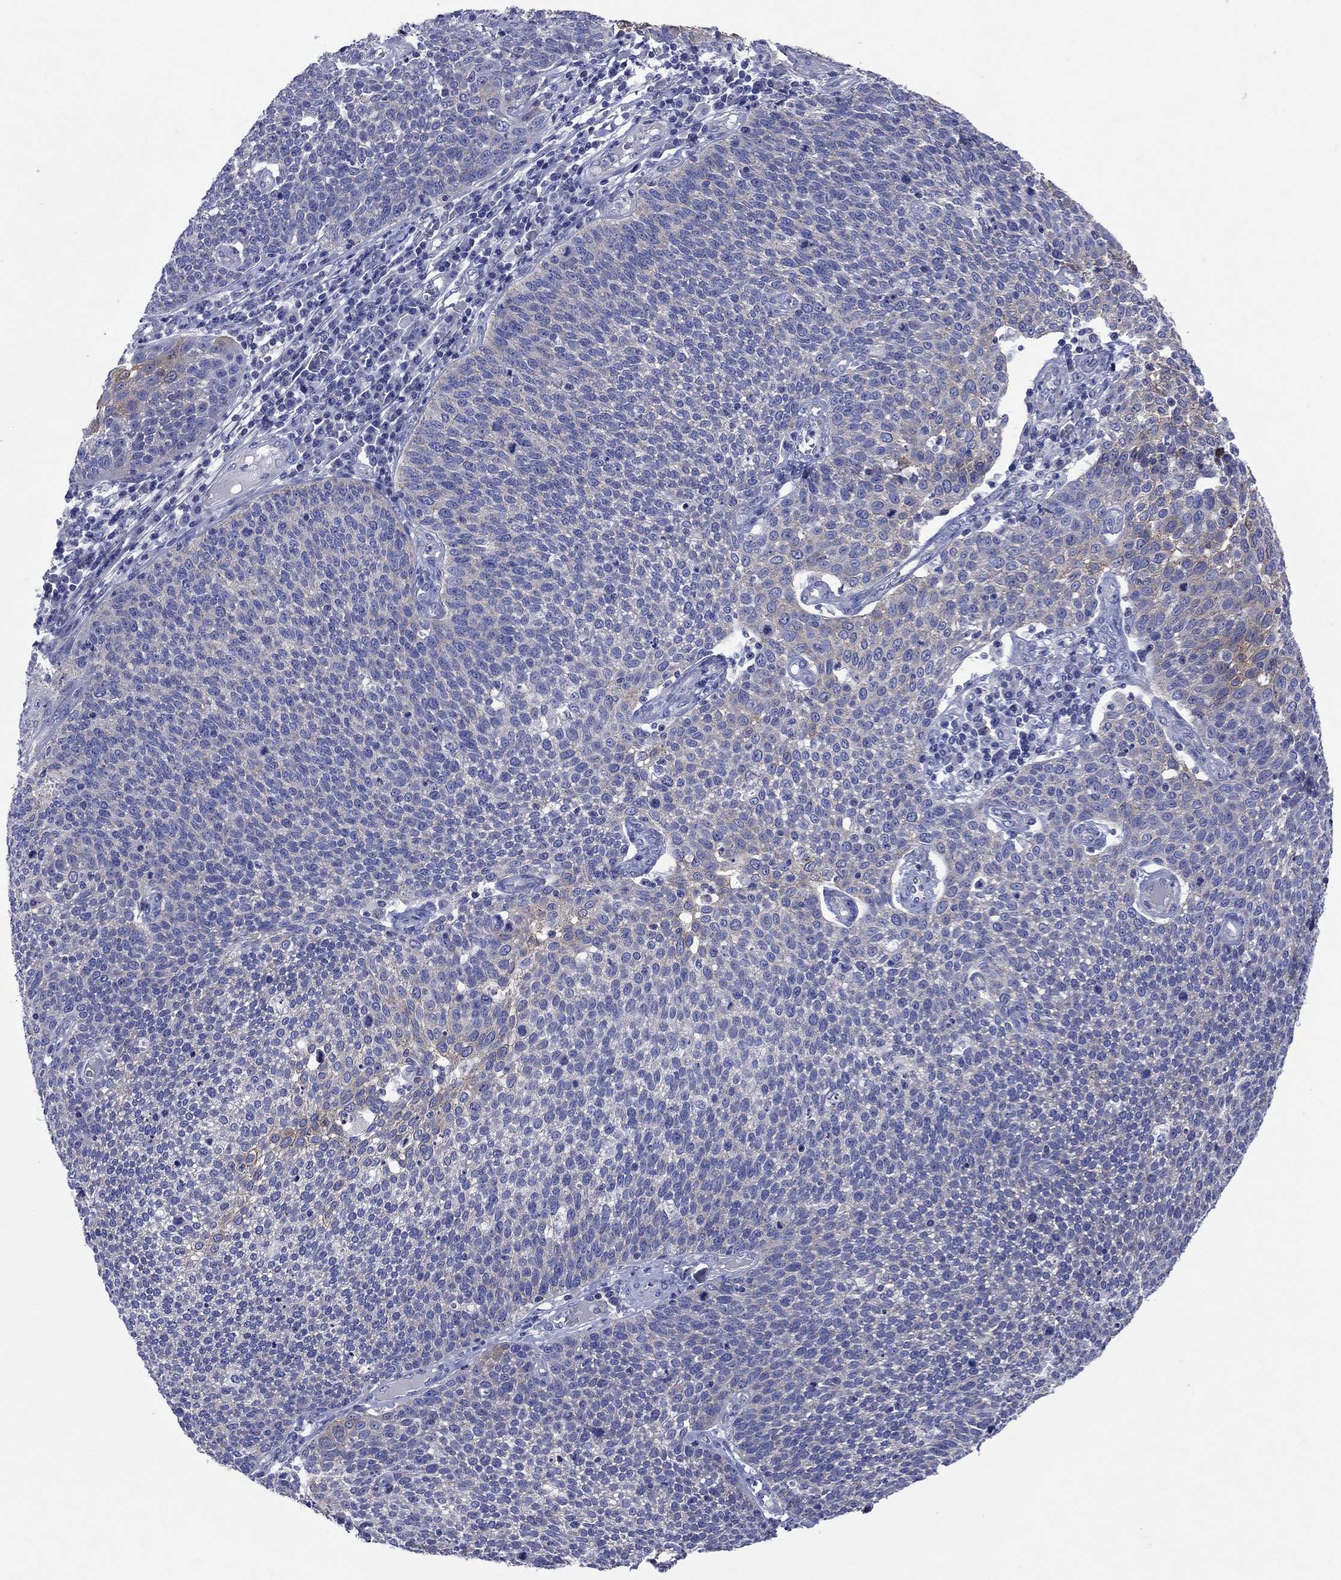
{"staining": {"intensity": "moderate", "quantity": "<25%", "location": "cytoplasmic/membranous"}, "tissue": "cervical cancer", "cell_type": "Tumor cells", "image_type": "cancer", "snomed": [{"axis": "morphology", "description": "Squamous cell carcinoma, NOS"}, {"axis": "topography", "description": "Cervix"}], "caption": "Tumor cells exhibit moderate cytoplasmic/membranous positivity in approximately <25% of cells in cervical cancer (squamous cell carcinoma).", "gene": "SULT2B1", "patient": {"sex": "female", "age": 34}}